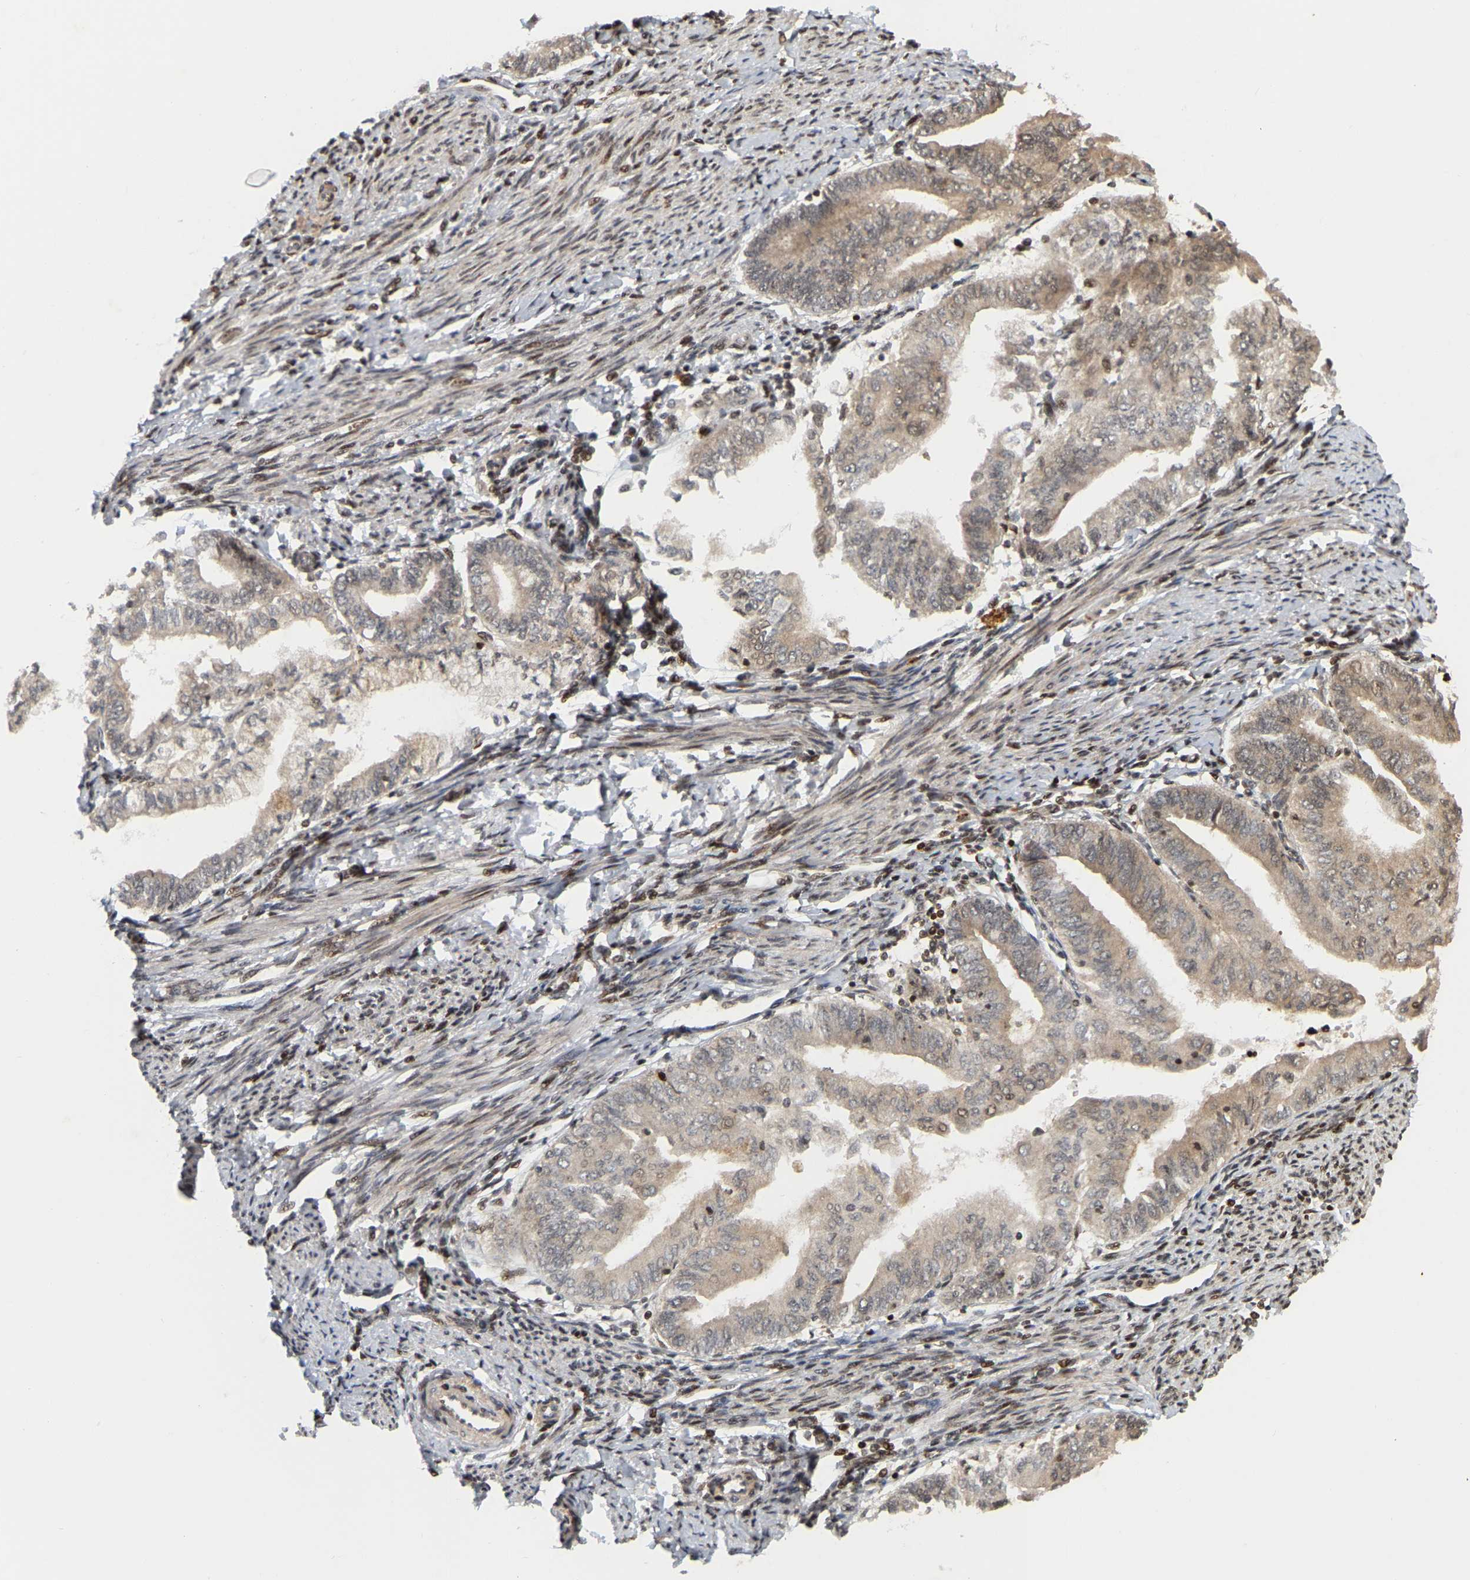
{"staining": {"intensity": "weak", "quantity": ">75%", "location": "cytoplasmic/membranous"}, "tissue": "endometrial cancer", "cell_type": "Tumor cells", "image_type": "cancer", "snomed": [{"axis": "morphology", "description": "Adenocarcinoma, NOS"}, {"axis": "topography", "description": "Endometrium"}], "caption": "Immunohistochemical staining of adenocarcinoma (endometrial) displays weak cytoplasmic/membranous protein positivity in about >75% of tumor cells.", "gene": "NFE2L2", "patient": {"sex": "female", "age": 66}}